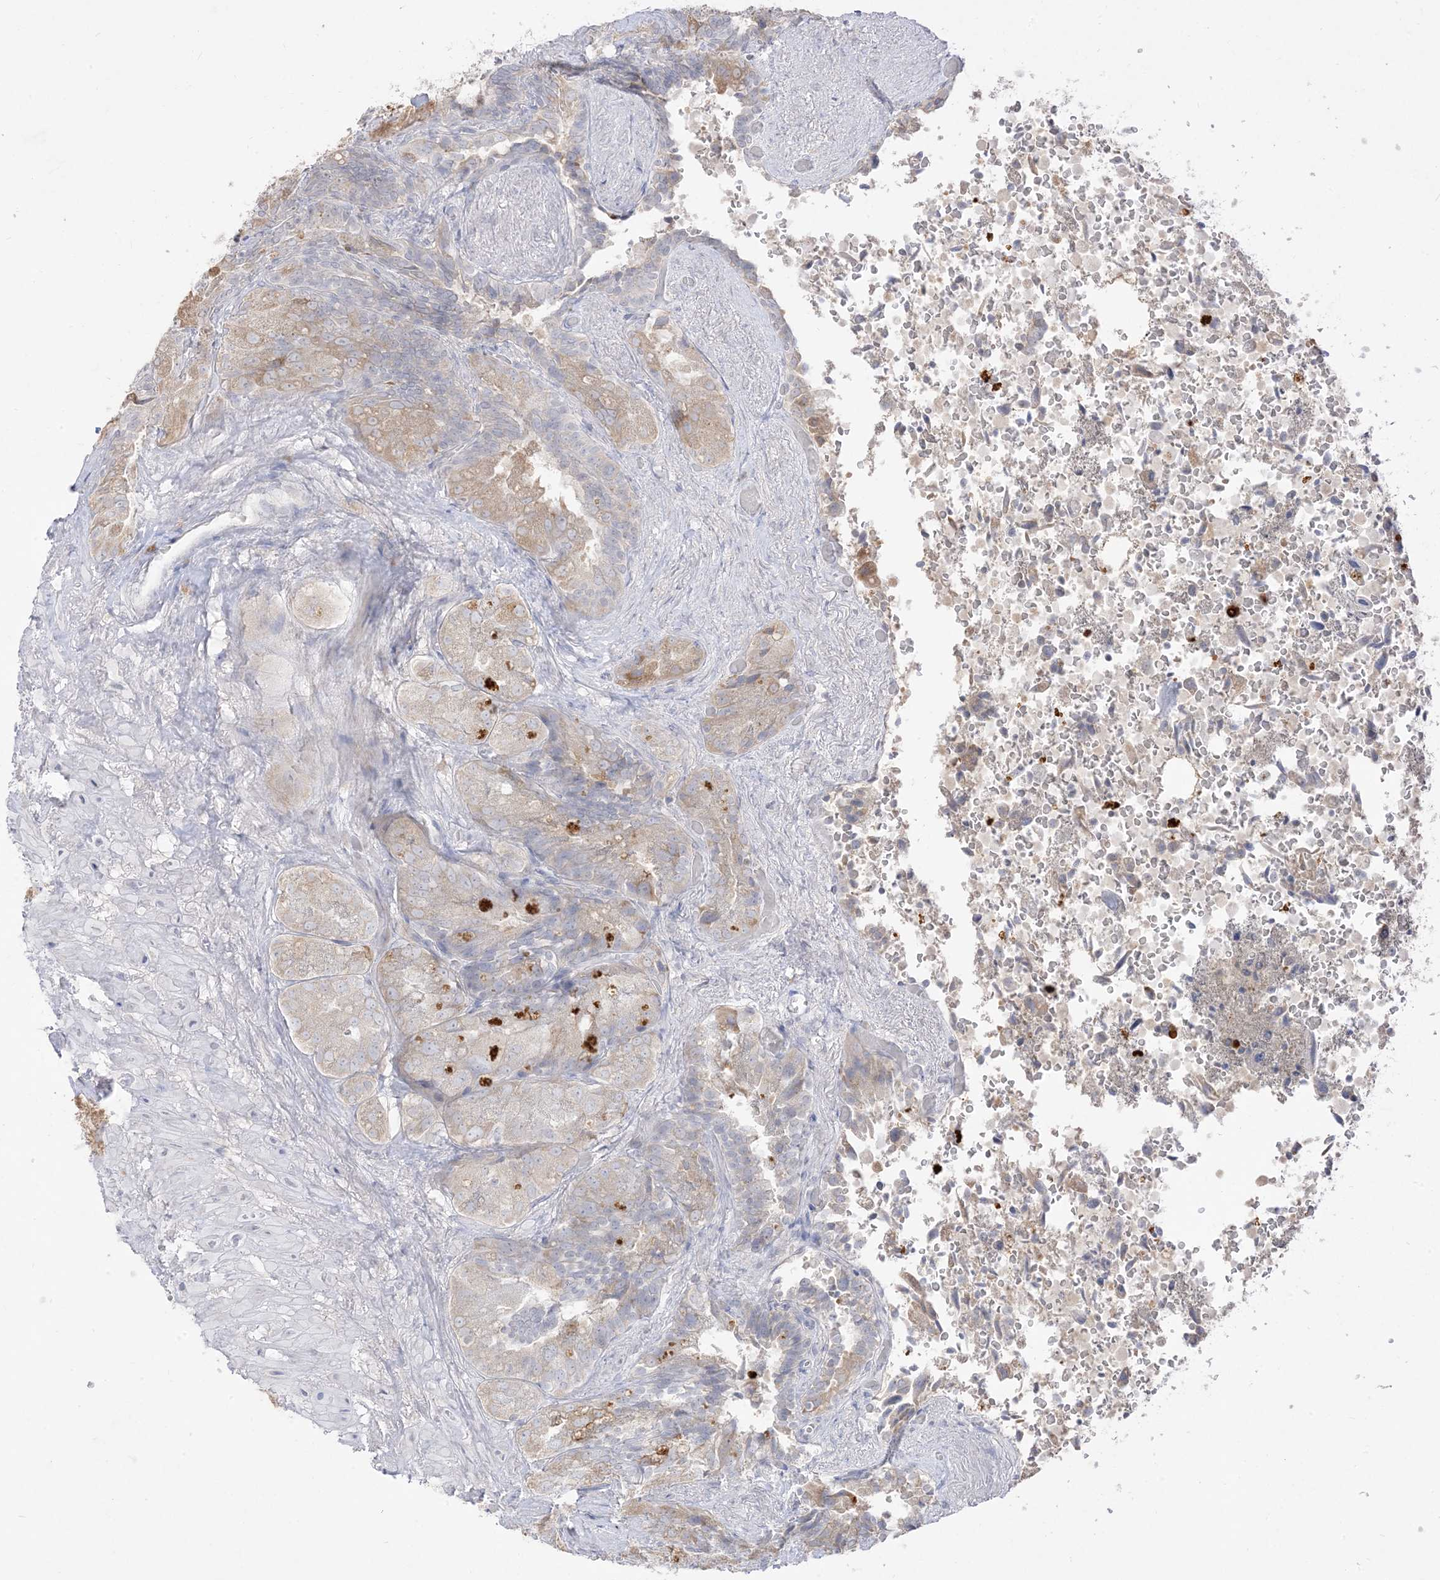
{"staining": {"intensity": "weak", "quantity": "<25%", "location": "cytoplasmic/membranous"}, "tissue": "seminal vesicle", "cell_type": "Glandular cells", "image_type": "normal", "snomed": [{"axis": "morphology", "description": "Normal tissue, NOS"}, {"axis": "topography", "description": "Seminal veicle"}, {"axis": "topography", "description": "Peripheral nerve tissue"}], "caption": "An immunohistochemistry (IHC) photomicrograph of unremarkable seminal vesicle is shown. There is no staining in glandular cells of seminal vesicle. The staining was performed using DAB to visualize the protein expression in brown, while the nuclei were stained in blue with hematoxylin (Magnification: 20x).", "gene": "LOXL3", "patient": {"sex": "male", "age": 63}}